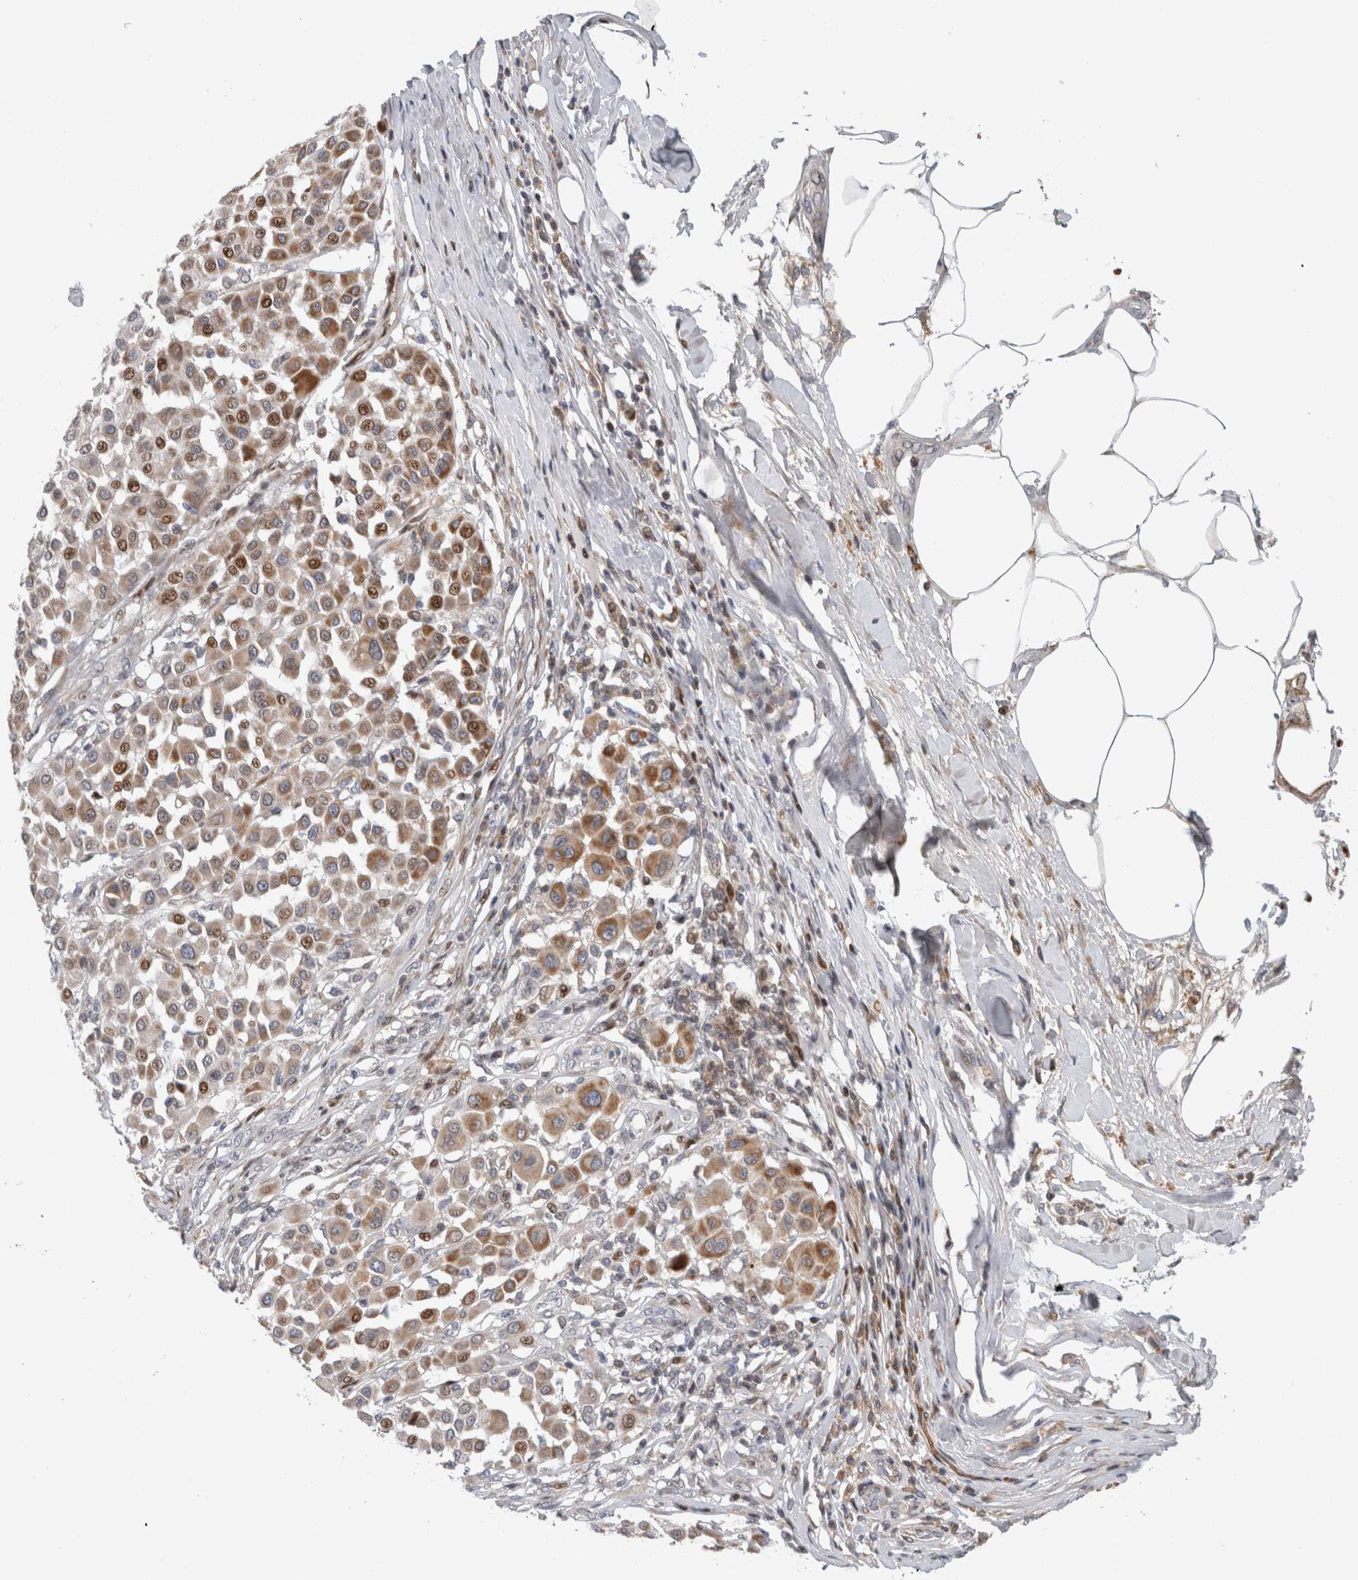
{"staining": {"intensity": "moderate", "quantity": "25%-75%", "location": "cytoplasmic/membranous,nuclear"}, "tissue": "melanoma", "cell_type": "Tumor cells", "image_type": "cancer", "snomed": [{"axis": "morphology", "description": "Malignant melanoma, Metastatic site"}, {"axis": "topography", "description": "Soft tissue"}], "caption": "Melanoma tissue displays moderate cytoplasmic/membranous and nuclear expression in about 25%-75% of tumor cells, visualized by immunohistochemistry. (Brightfield microscopy of DAB IHC at high magnification).", "gene": "RBM48", "patient": {"sex": "male", "age": 41}}